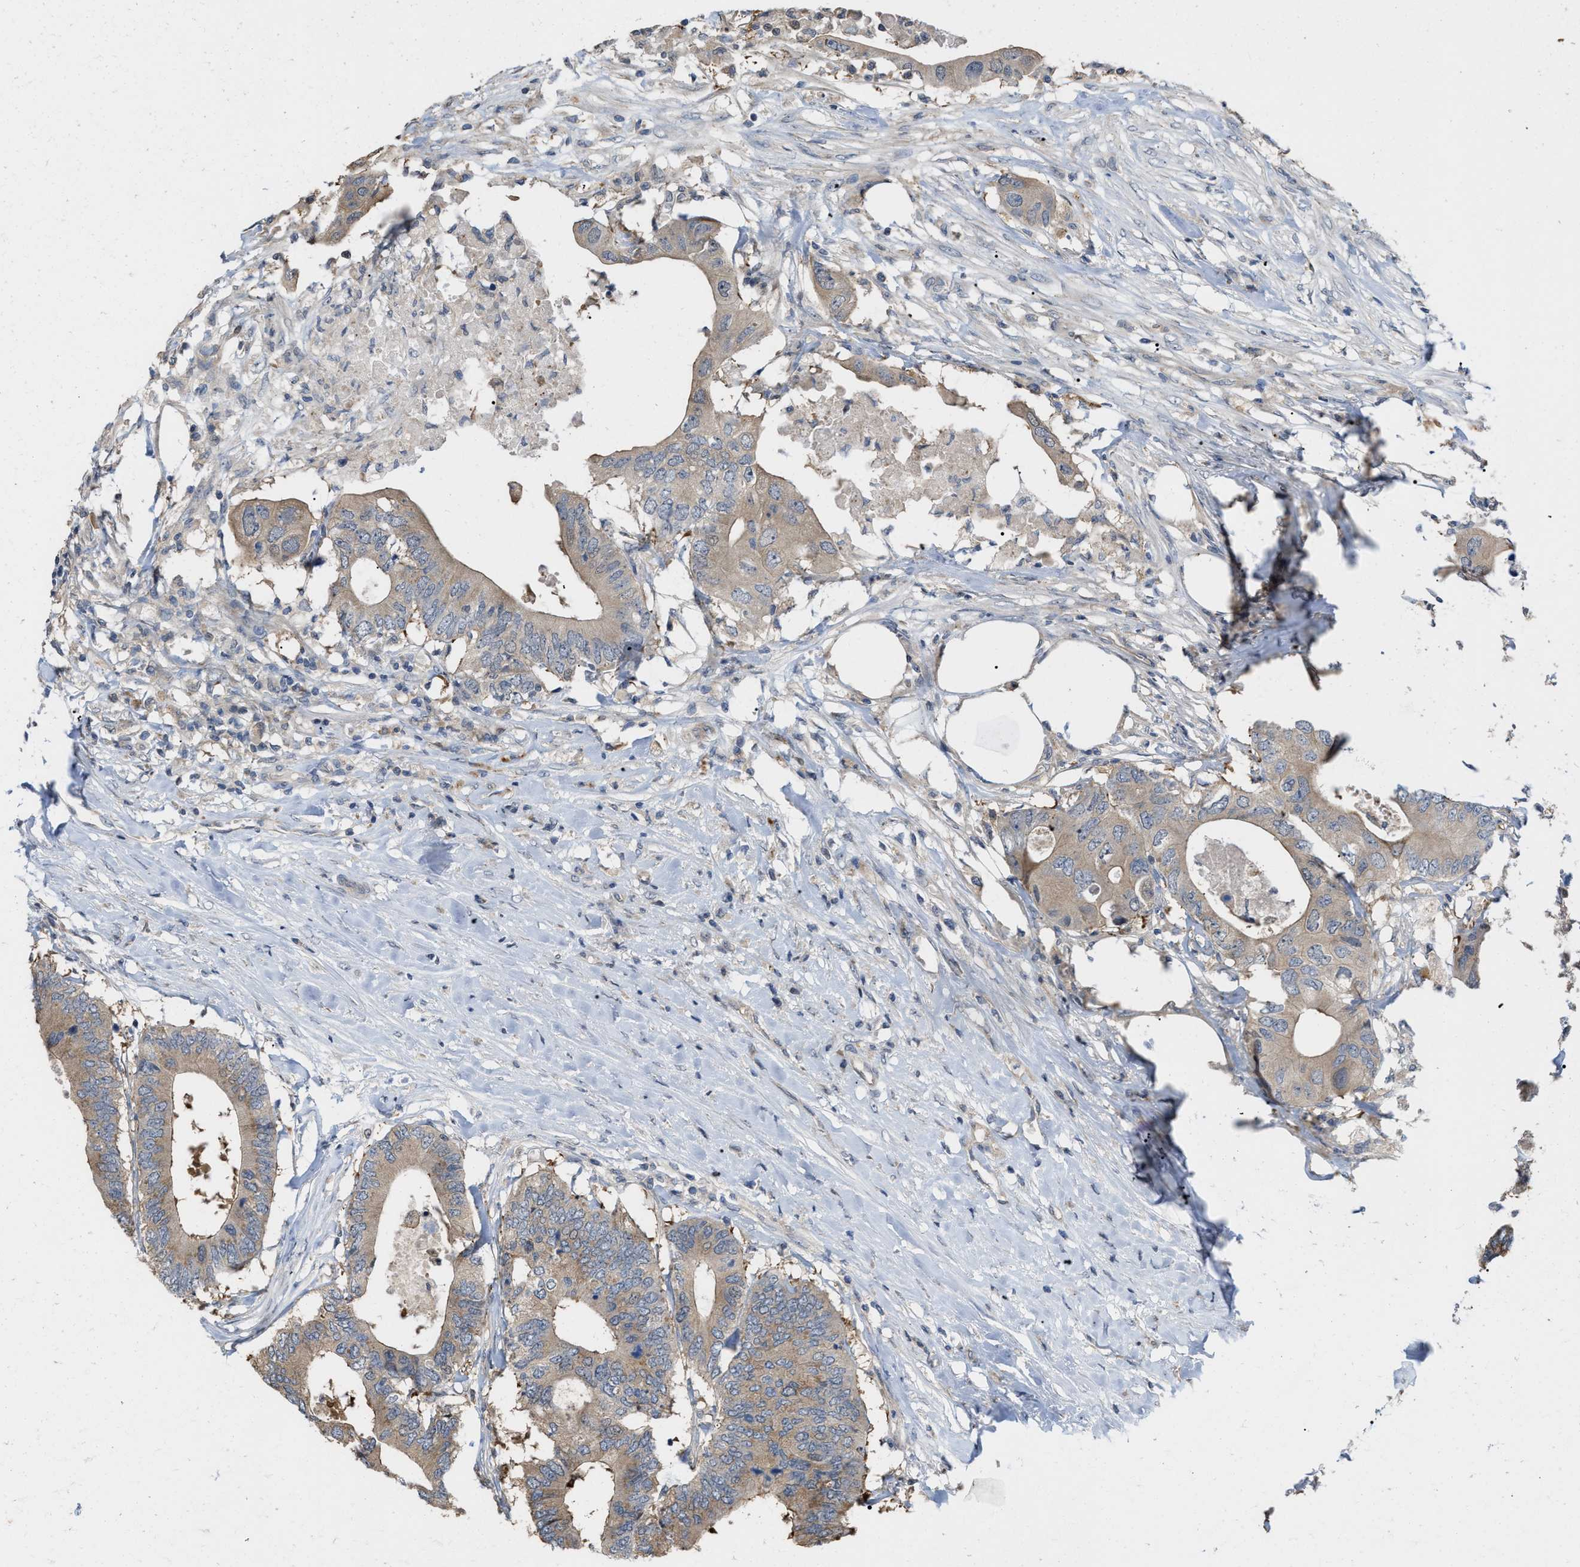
{"staining": {"intensity": "weak", "quantity": ">75%", "location": "cytoplasmic/membranous"}, "tissue": "colorectal cancer", "cell_type": "Tumor cells", "image_type": "cancer", "snomed": [{"axis": "morphology", "description": "Adenocarcinoma, NOS"}, {"axis": "topography", "description": "Colon"}], "caption": "Human adenocarcinoma (colorectal) stained for a protein (brown) demonstrates weak cytoplasmic/membranous positive expression in about >75% of tumor cells.", "gene": "CSNK1A1", "patient": {"sex": "male", "age": 71}}